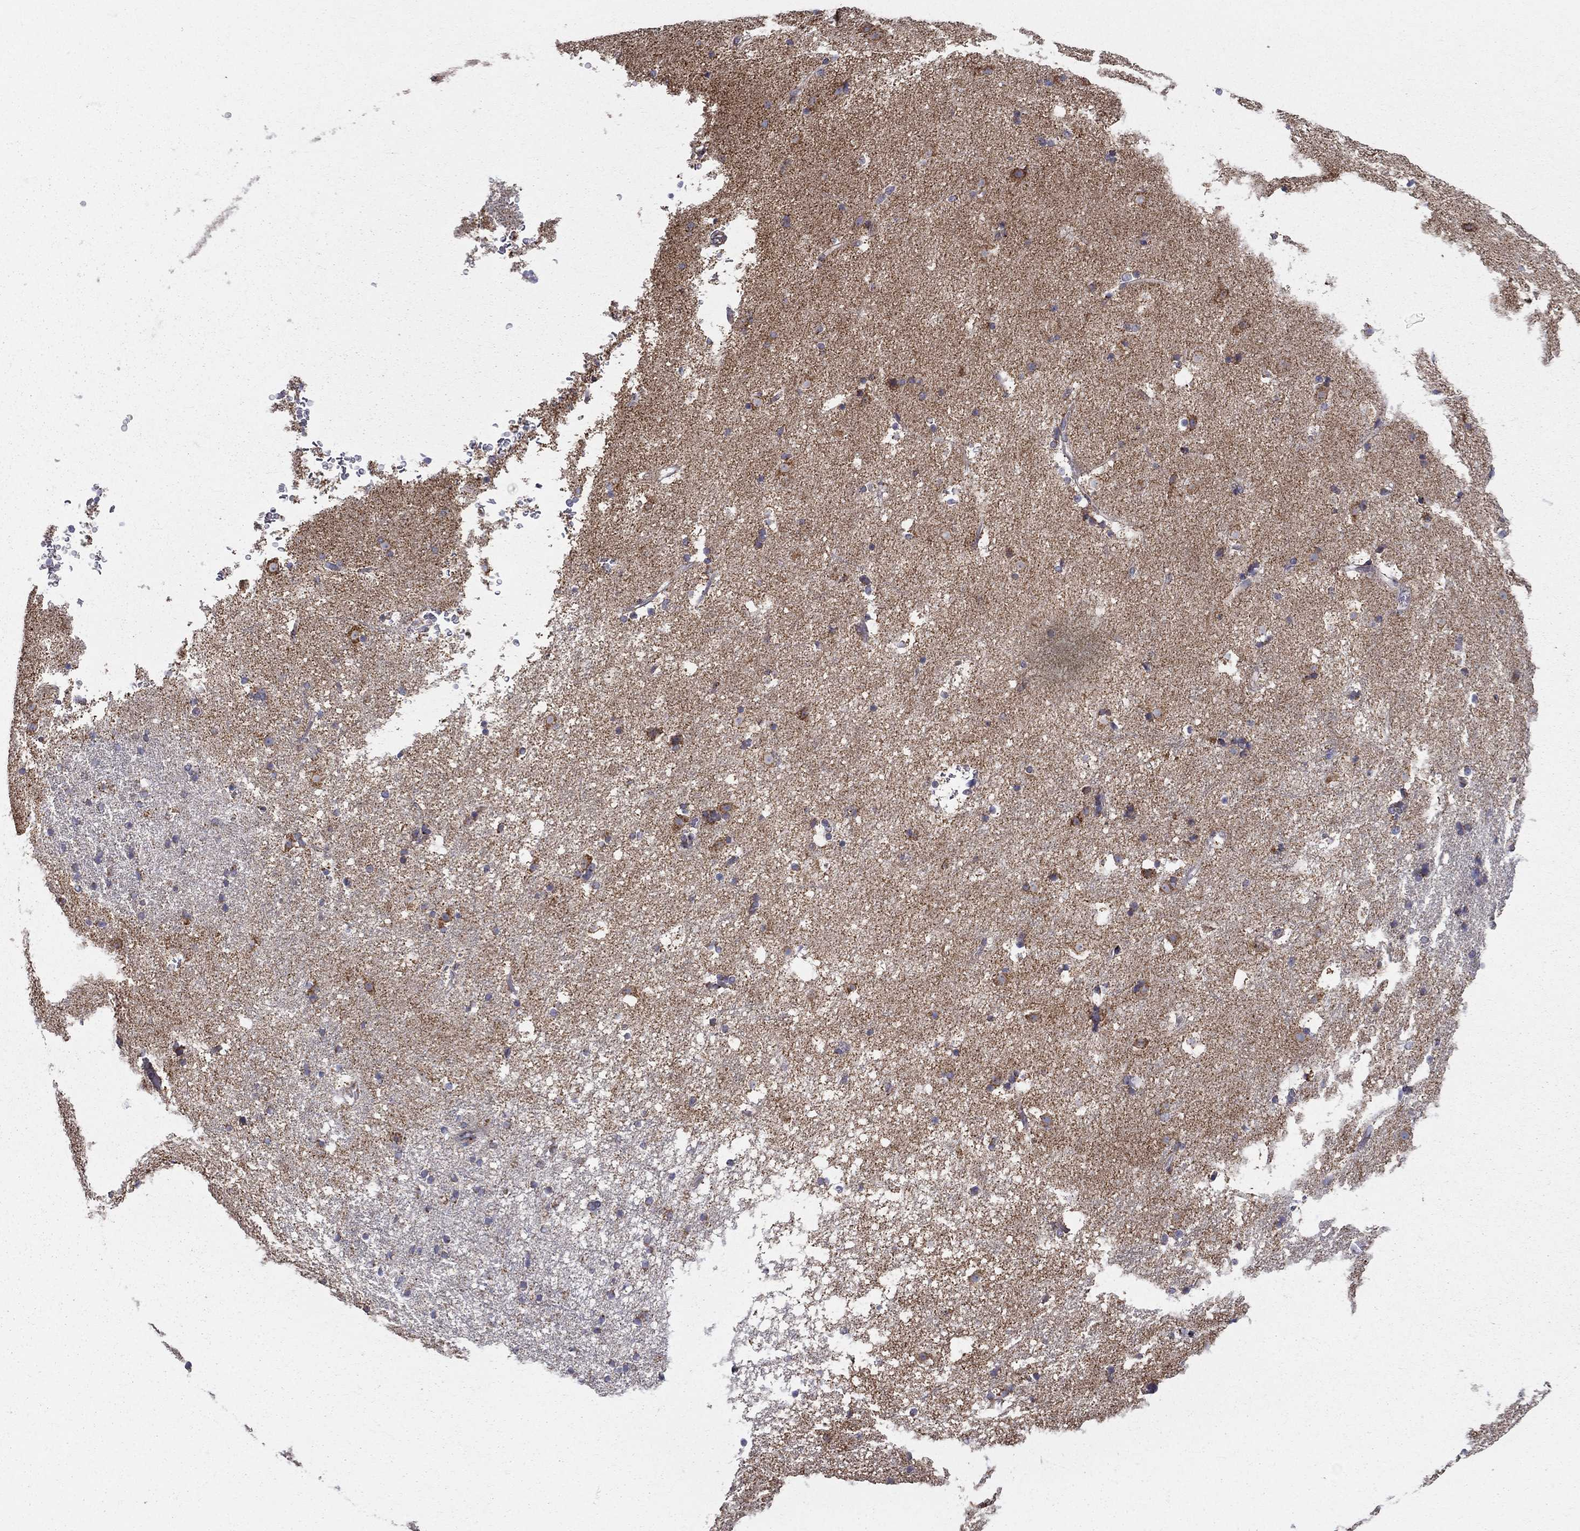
{"staining": {"intensity": "negative", "quantity": "none", "location": "none"}, "tissue": "caudate", "cell_type": "Glial cells", "image_type": "normal", "snomed": [{"axis": "morphology", "description": "Normal tissue, NOS"}, {"axis": "topography", "description": "Lateral ventricle wall"}], "caption": "Immunohistochemistry of normal human caudate displays no staining in glial cells.", "gene": "PRDX4", "patient": {"sex": "female", "age": 71}}